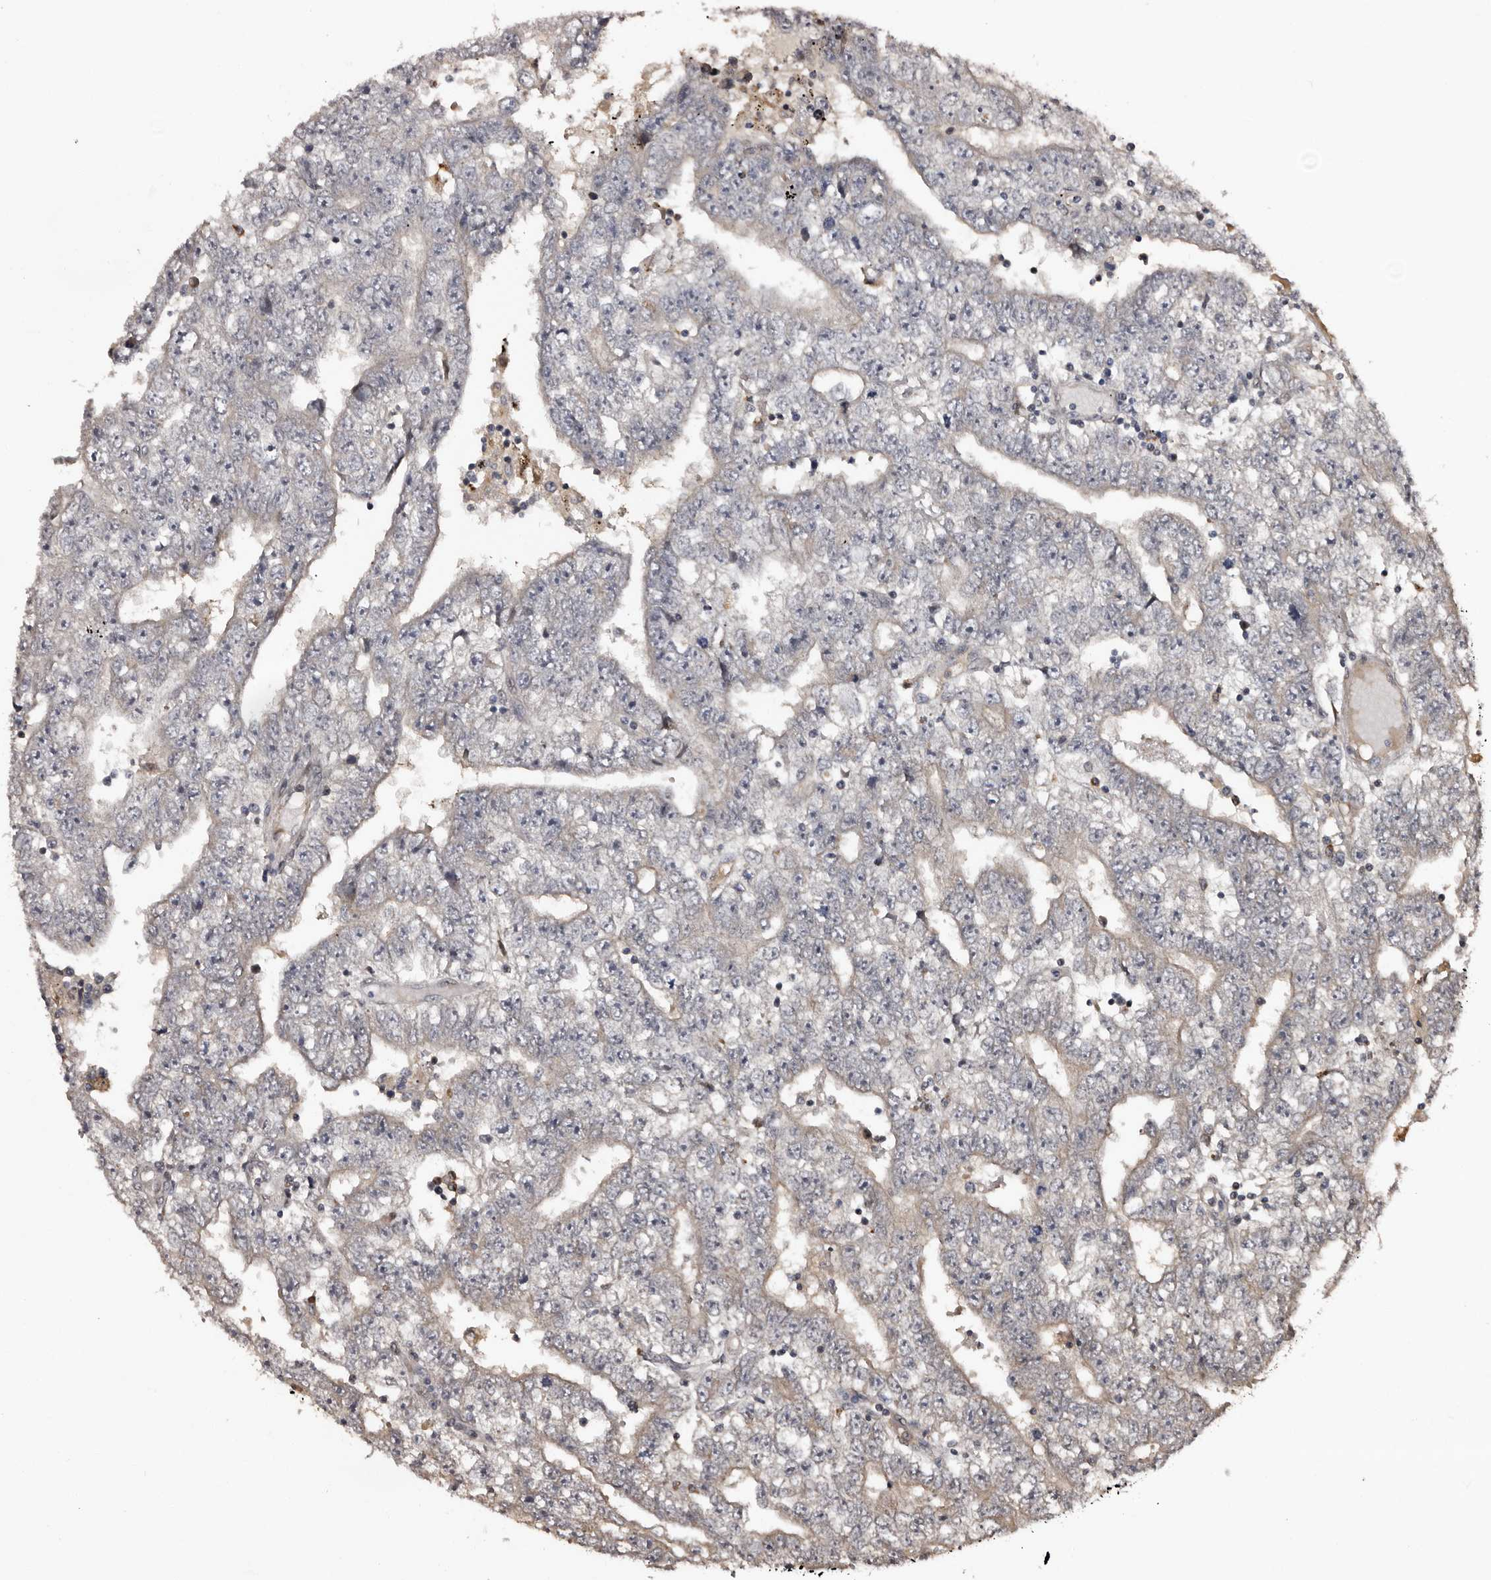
{"staining": {"intensity": "negative", "quantity": "none", "location": "none"}, "tissue": "testis cancer", "cell_type": "Tumor cells", "image_type": "cancer", "snomed": [{"axis": "morphology", "description": "Carcinoma, Embryonal, NOS"}, {"axis": "topography", "description": "Testis"}], "caption": "Photomicrograph shows no protein expression in tumor cells of testis cancer tissue.", "gene": "SERTAD4", "patient": {"sex": "male", "age": 25}}